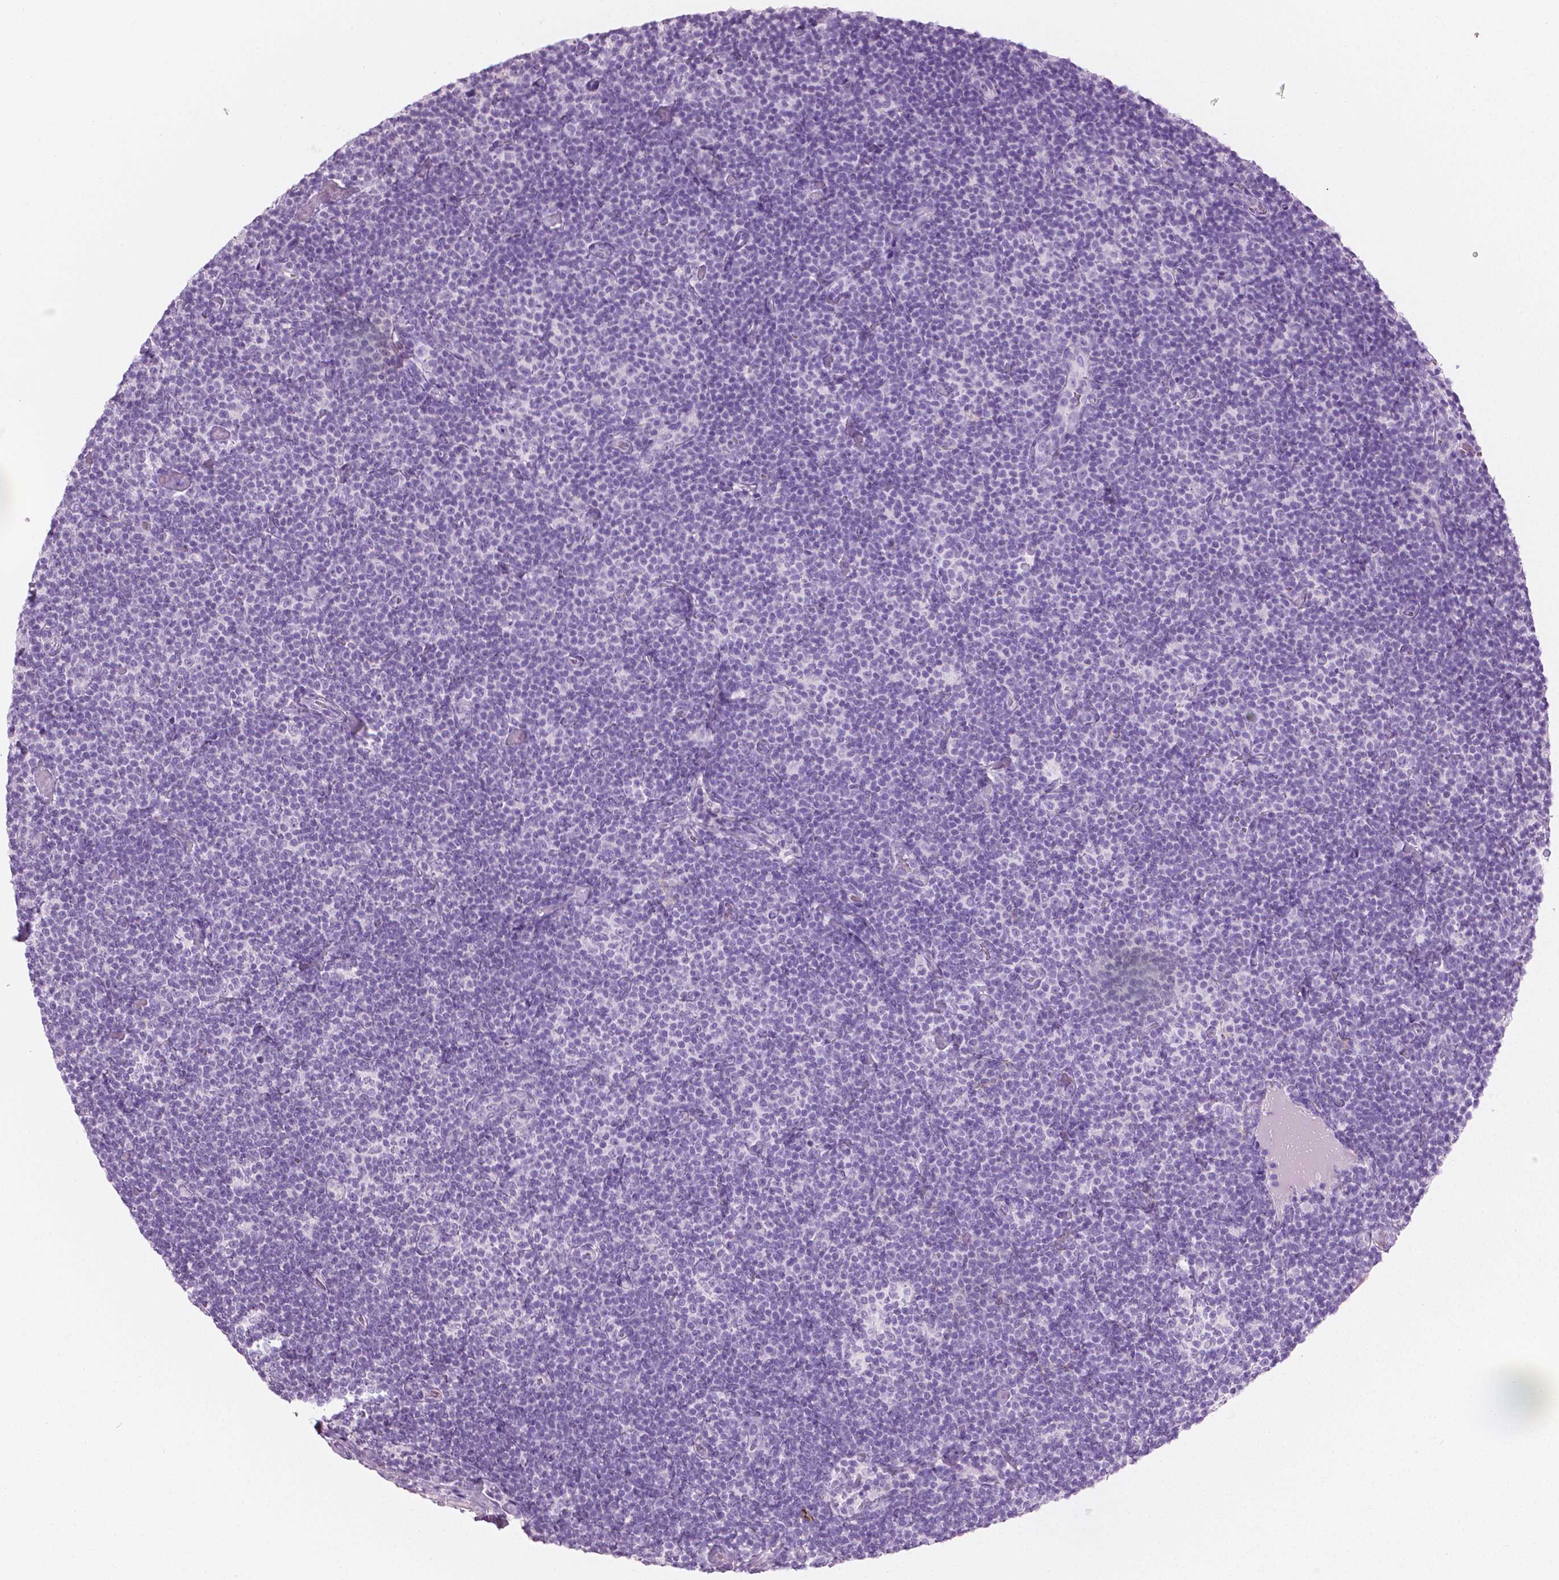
{"staining": {"intensity": "negative", "quantity": "none", "location": "none"}, "tissue": "lymphoma", "cell_type": "Tumor cells", "image_type": "cancer", "snomed": [{"axis": "morphology", "description": "Malignant lymphoma, non-Hodgkin's type, Low grade"}, {"axis": "topography", "description": "Lymph node"}], "caption": "A high-resolution photomicrograph shows immunohistochemistry (IHC) staining of lymphoma, which demonstrates no significant positivity in tumor cells. (Stains: DAB immunohistochemistry (IHC) with hematoxylin counter stain, Microscopy: brightfield microscopy at high magnification).", "gene": "PLIN4", "patient": {"sex": "male", "age": 81}}